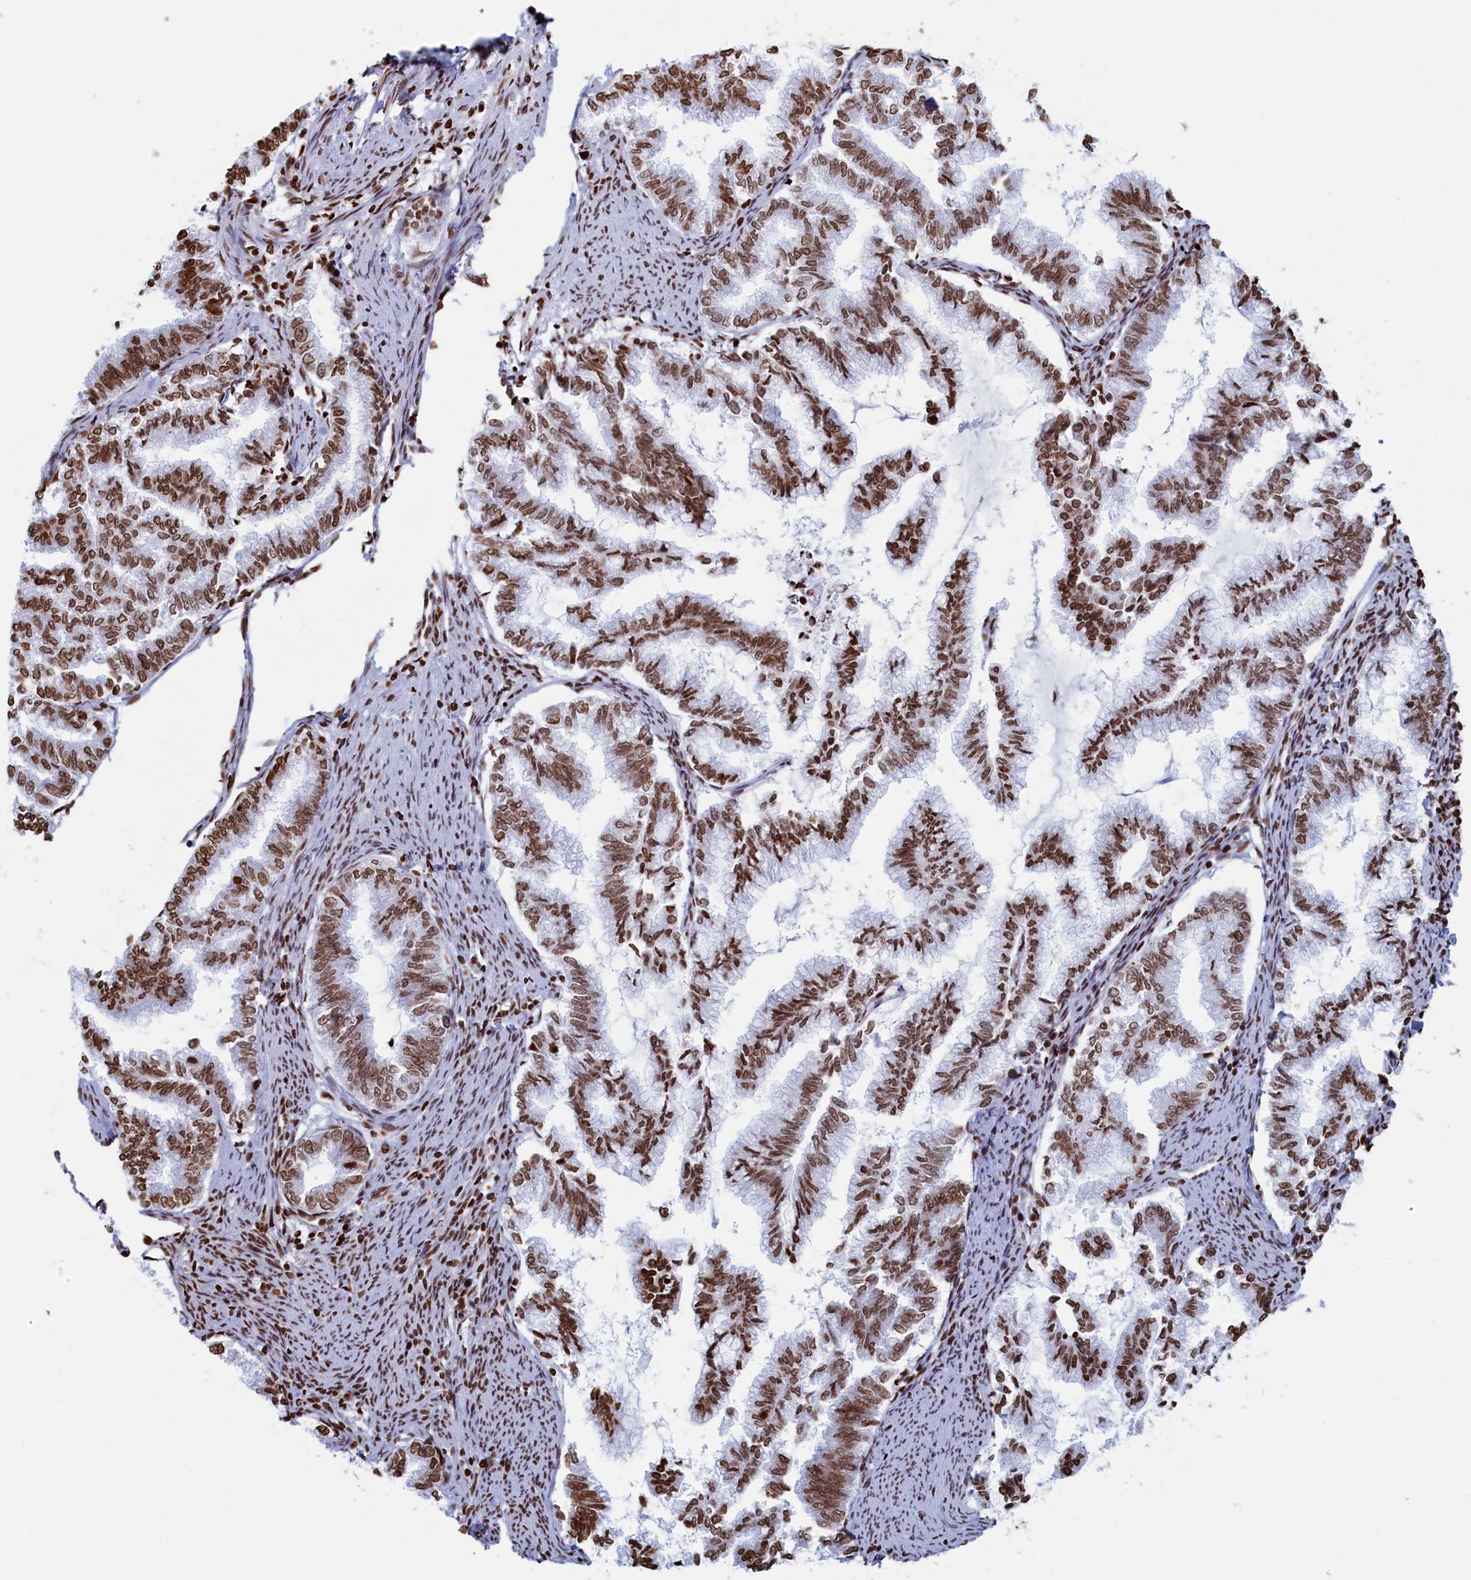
{"staining": {"intensity": "moderate", "quantity": ">75%", "location": "nuclear"}, "tissue": "endometrial cancer", "cell_type": "Tumor cells", "image_type": "cancer", "snomed": [{"axis": "morphology", "description": "Adenocarcinoma, NOS"}, {"axis": "topography", "description": "Endometrium"}], "caption": "Immunohistochemistry histopathology image of human endometrial adenocarcinoma stained for a protein (brown), which demonstrates medium levels of moderate nuclear staining in approximately >75% of tumor cells.", "gene": "APOBEC3A", "patient": {"sex": "female", "age": 79}}